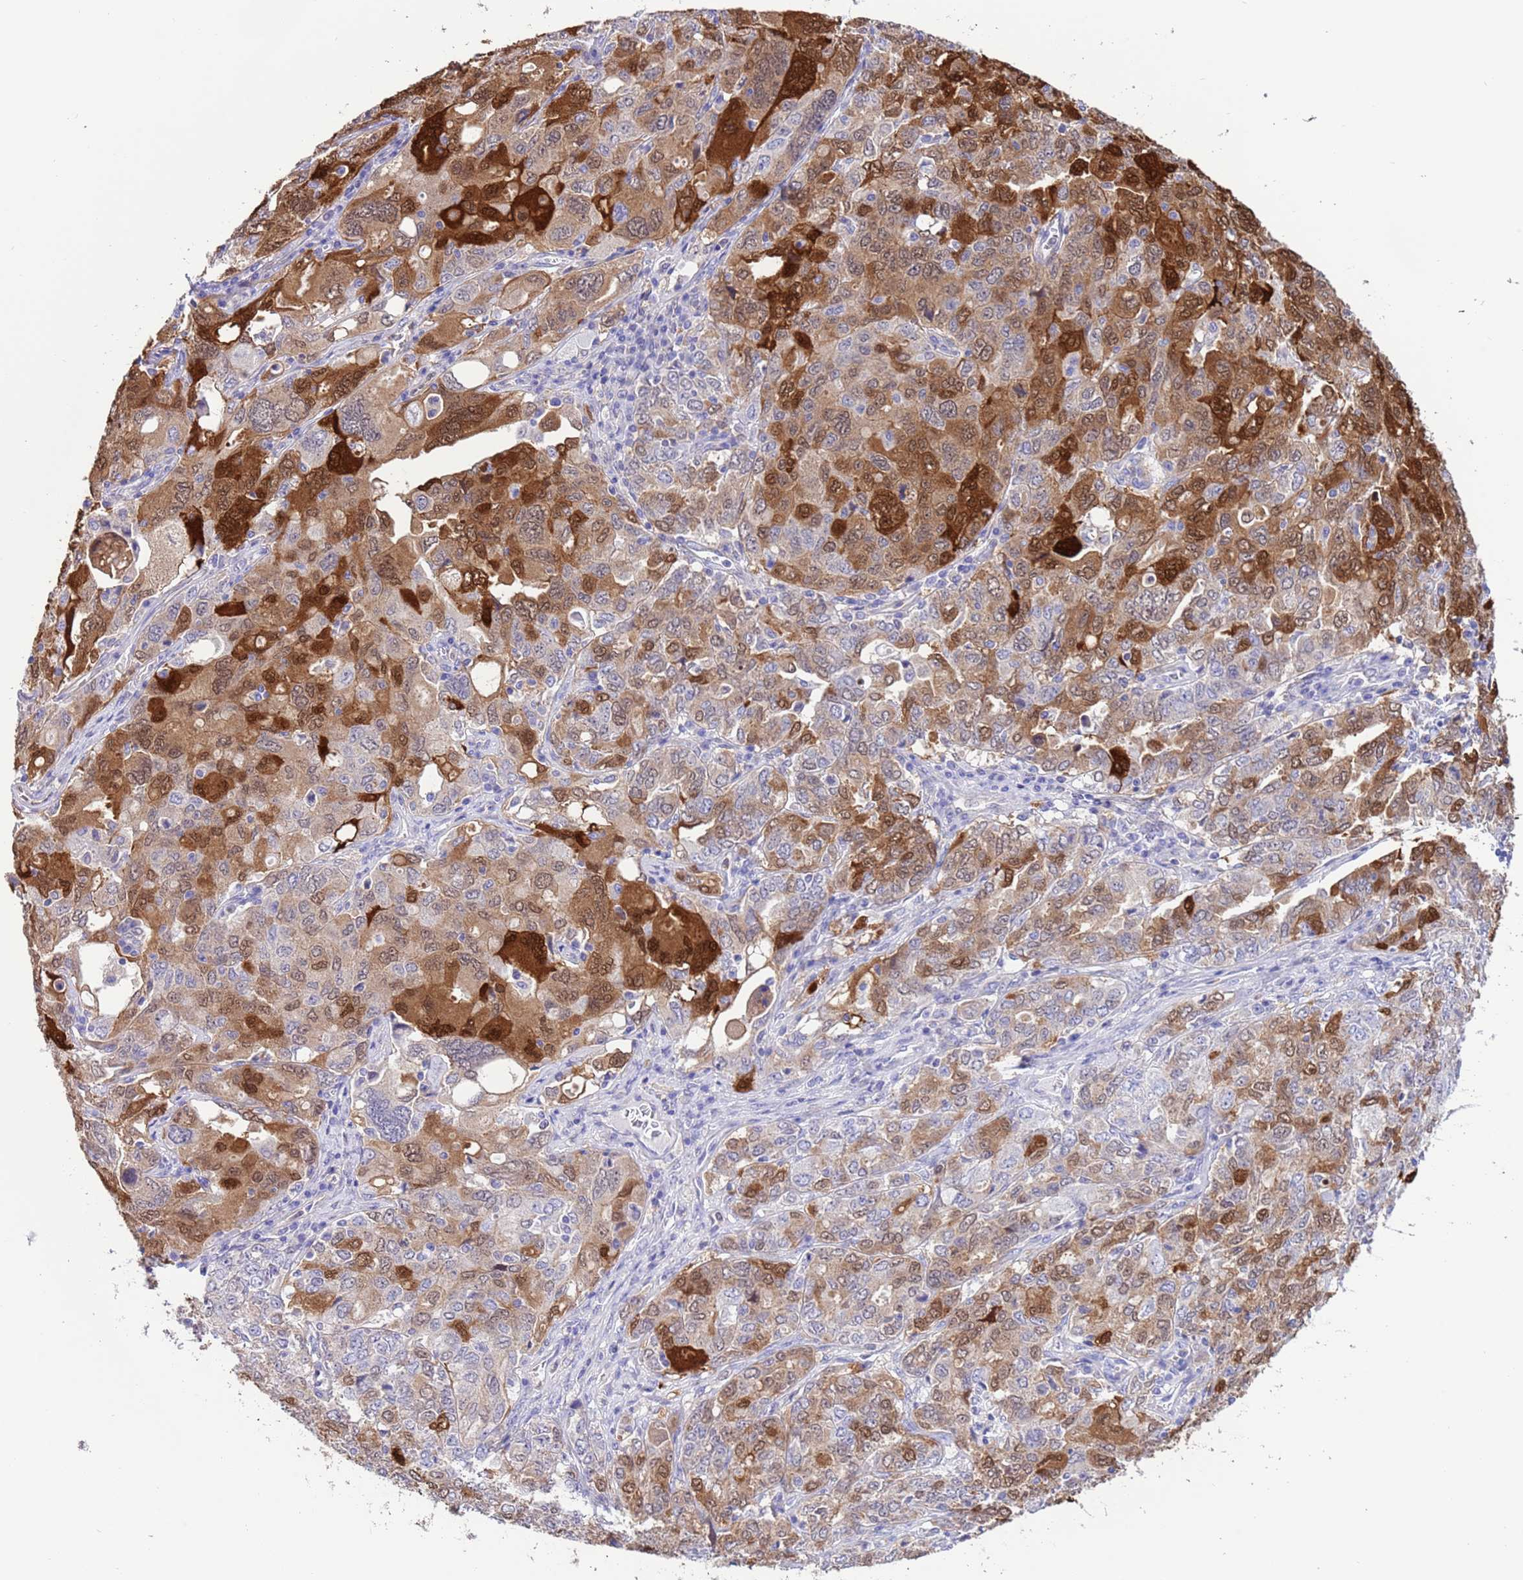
{"staining": {"intensity": "strong", "quantity": "25%-75%", "location": "cytoplasmic/membranous,nuclear"}, "tissue": "ovarian cancer", "cell_type": "Tumor cells", "image_type": "cancer", "snomed": [{"axis": "morphology", "description": "Carcinoma, endometroid"}, {"axis": "topography", "description": "Ovary"}], "caption": "Immunohistochemical staining of endometroid carcinoma (ovarian) reveals strong cytoplasmic/membranous and nuclear protein positivity in approximately 25%-75% of tumor cells.", "gene": "C6orf47", "patient": {"sex": "female", "age": 62}}